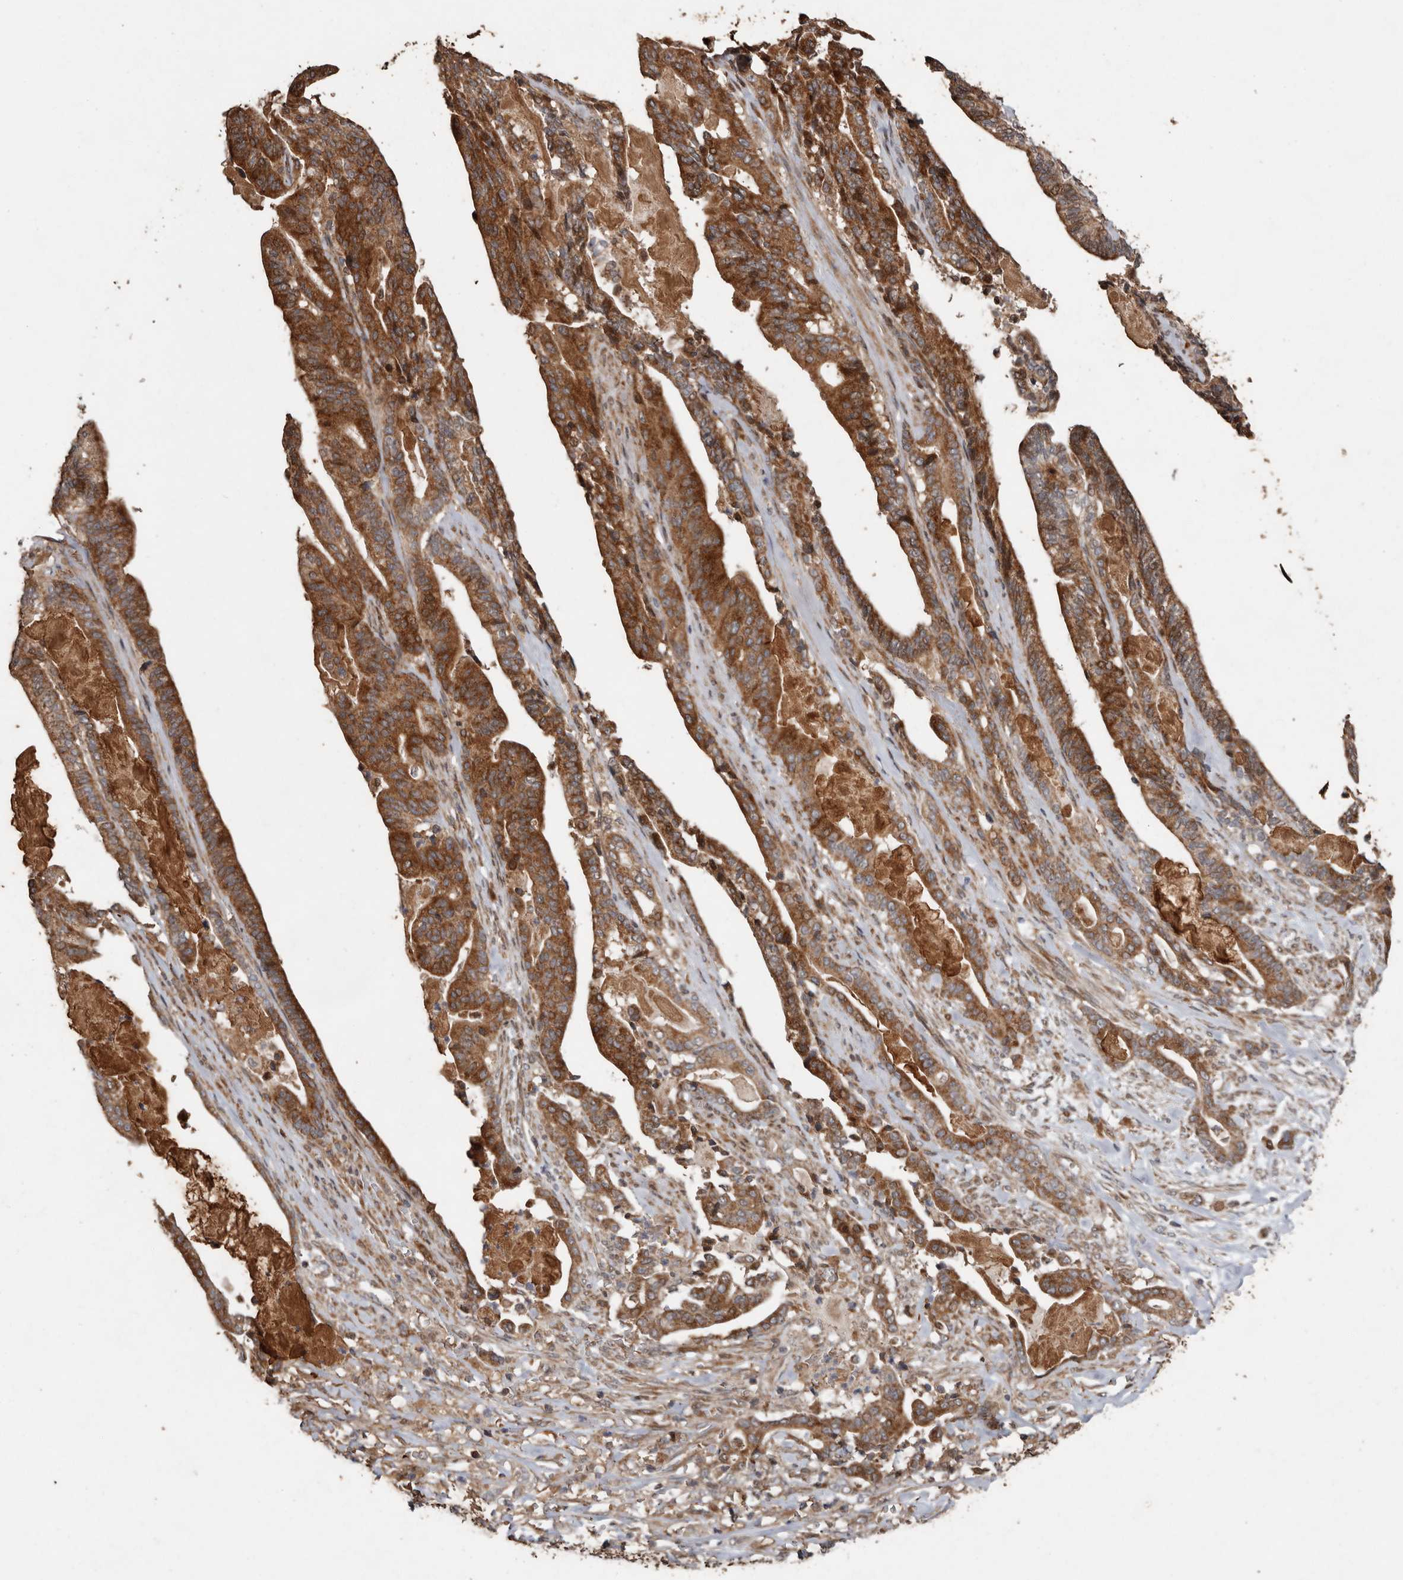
{"staining": {"intensity": "strong", "quantity": ">75%", "location": "cytoplasmic/membranous"}, "tissue": "pancreatic cancer", "cell_type": "Tumor cells", "image_type": "cancer", "snomed": [{"axis": "morphology", "description": "Adenocarcinoma, NOS"}, {"axis": "topography", "description": "Pancreas"}], "caption": "Adenocarcinoma (pancreatic) stained with immunohistochemistry shows strong cytoplasmic/membranous positivity in about >75% of tumor cells. (DAB (3,3'-diaminobenzidine) IHC with brightfield microscopy, high magnification).", "gene": "RANBP17", "patient": {"sex": "male", "age": 63}}